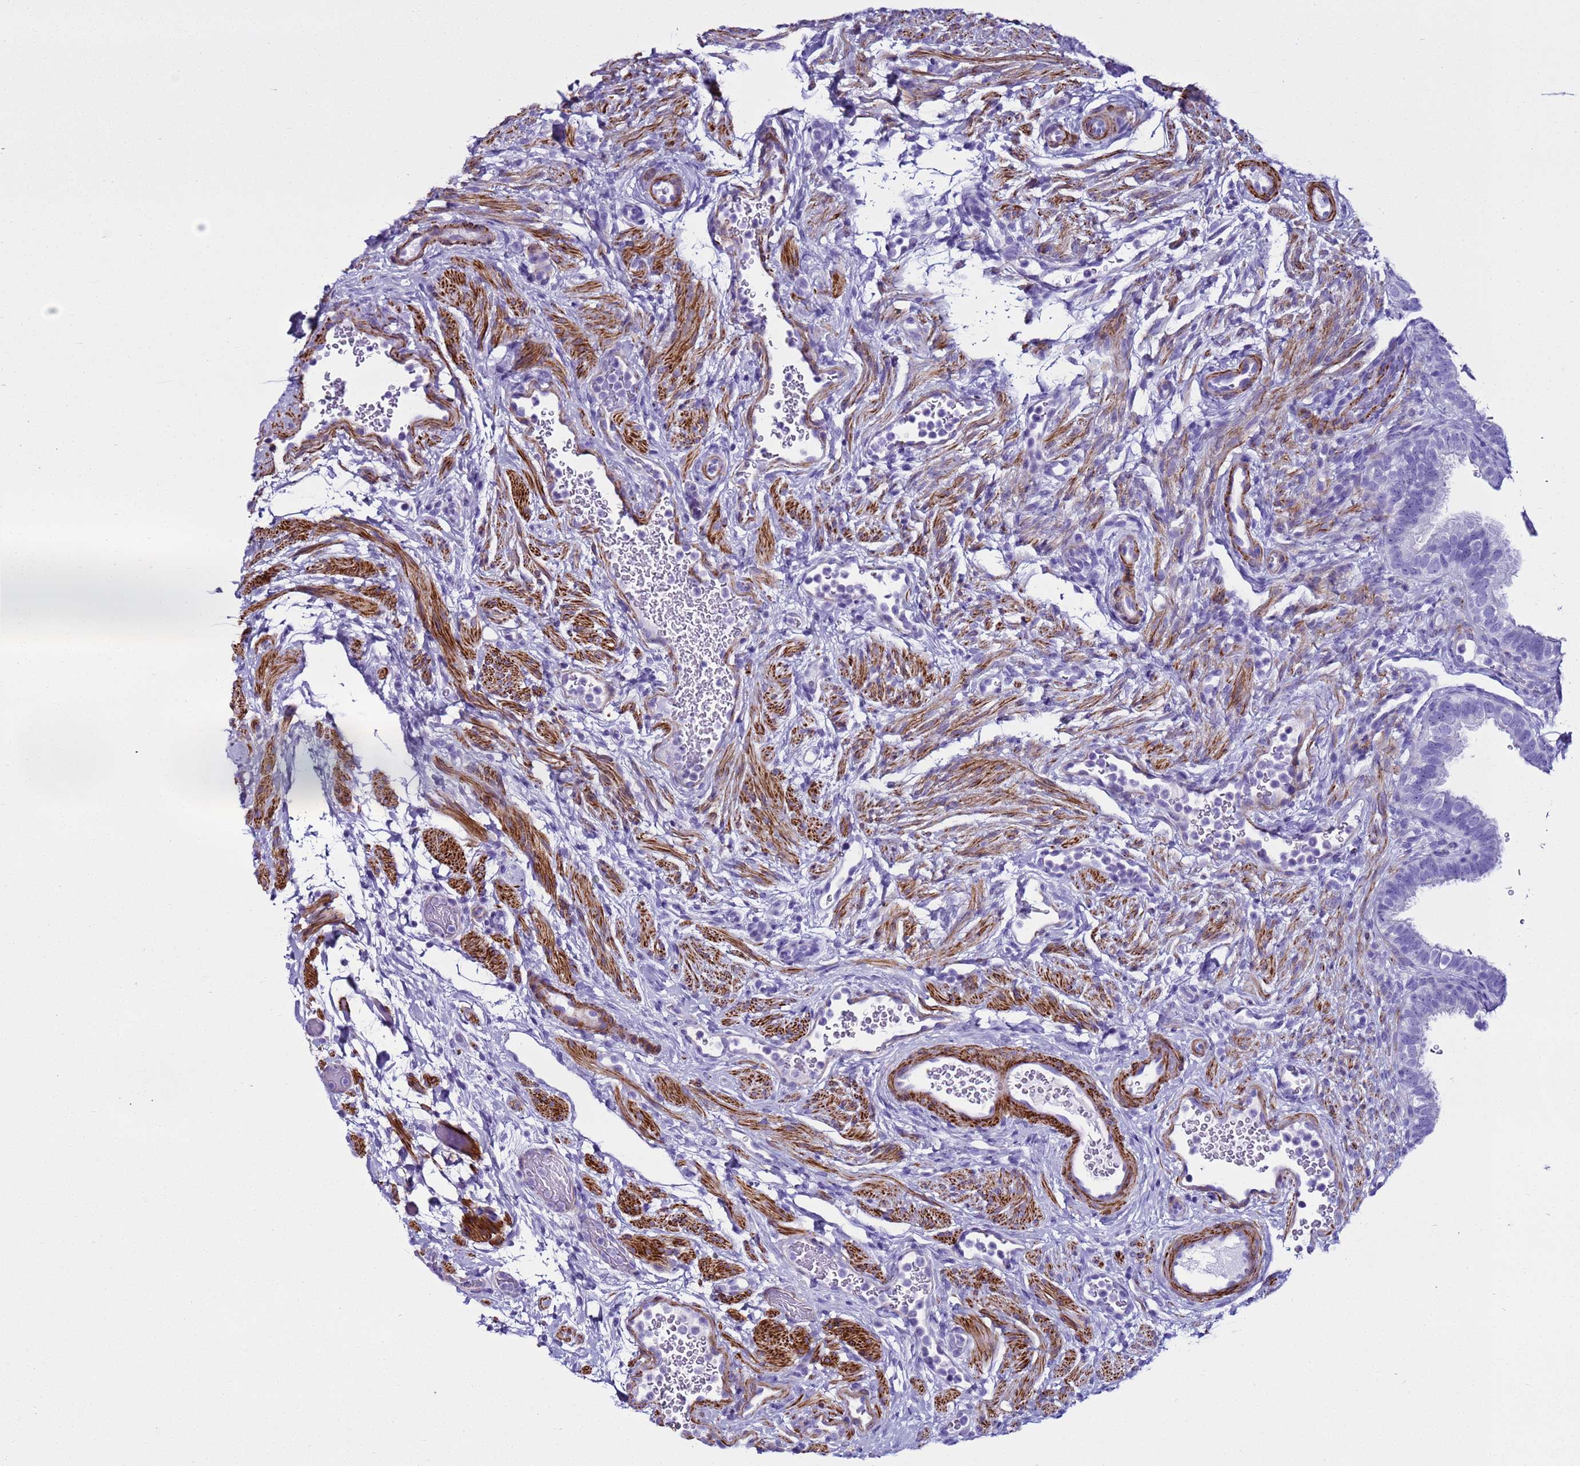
{"staining": {"intensity": "negative", "quantity": "none", "location": "none"}, "tissue": "fallopian tube", "cell_type": "Glandular cells", "image_type": "normal", "snomed": [{"axis": "morphology", "description": "Normal tissue, NOS"}, {"axis": "topography", "description": "Fallopian tube"}], "caption": "DAB (3,3'-diaminobenzidine) immunohistochemical staining of unremarkable human fallopian tube exhibits no significant staining in glandular cells.", "gene": "LCMT1", "patient": {"sex": "female", "age": 41}}